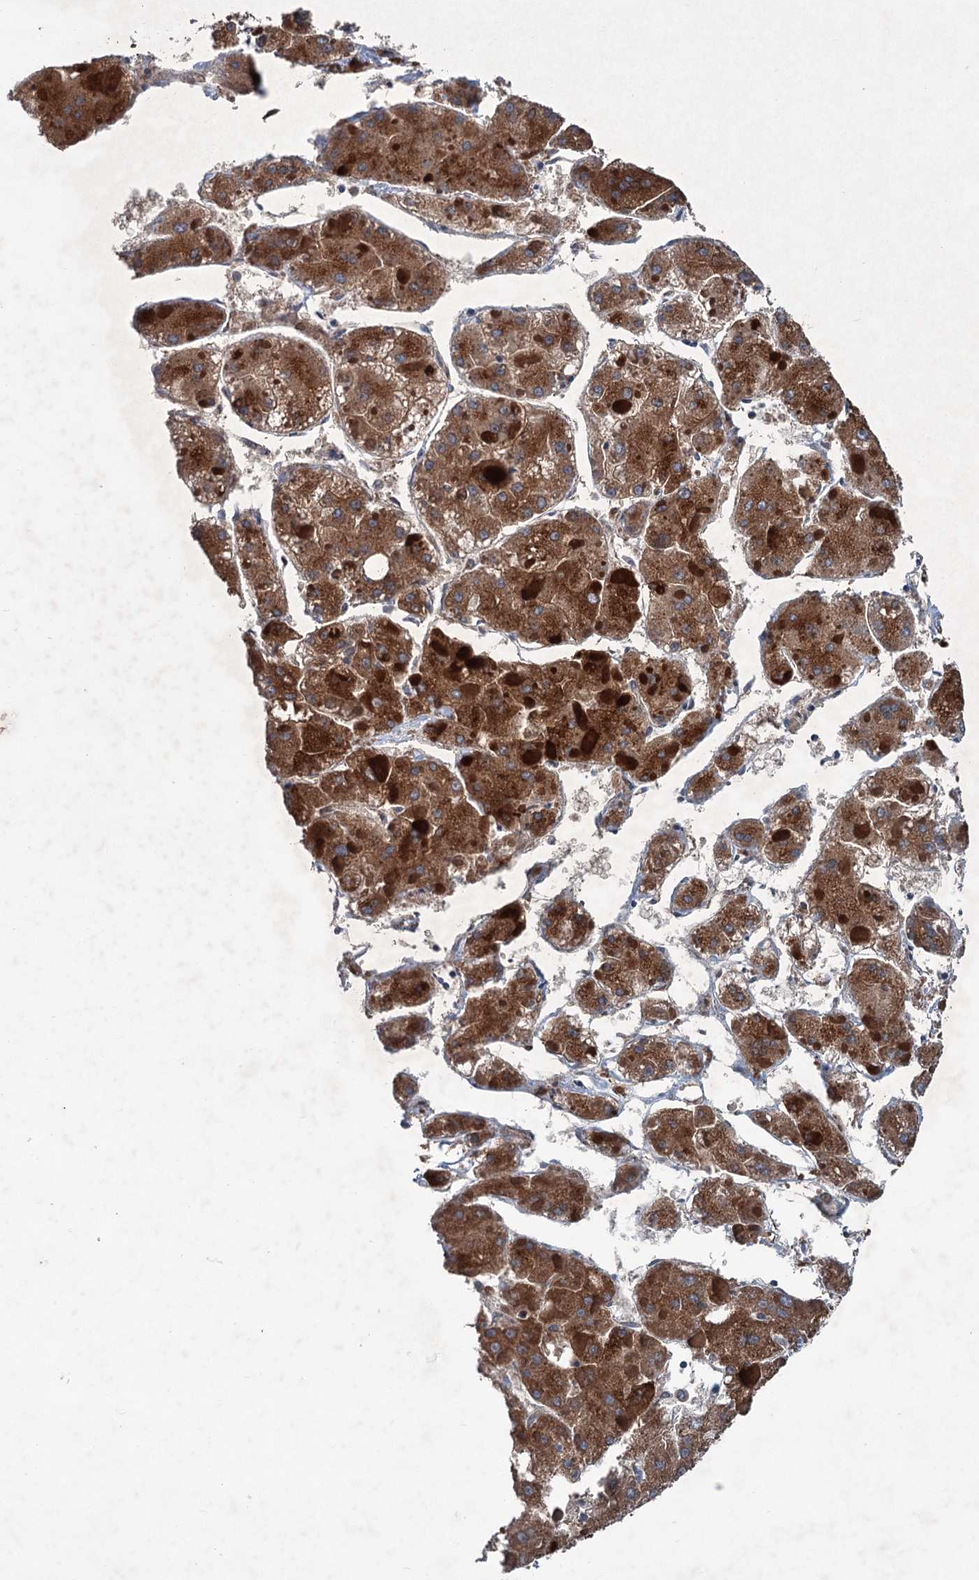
{"staining": {"intensity": "strong", "quantity": ">75%", "location": "cytoplasmic/membranous"}, "tissue": "liver cancer", "cell_type": "Tumor cells", "image_type": "cancer", "snomed": [{"axis": "morphology", "description": "Carcinoma, Hepatocellular, NOS"}, {"axis": "topography", "description": "Liver"}], "caption": "The histopathology image displays a brown stain indicating the presence of a protein in the cytoplasmic/membranous of tumor cells in liver cancer (hepatocellular carcinoma).", "gene": "CALCOCO1", "patient": {"sex": "female", "age": 73}}